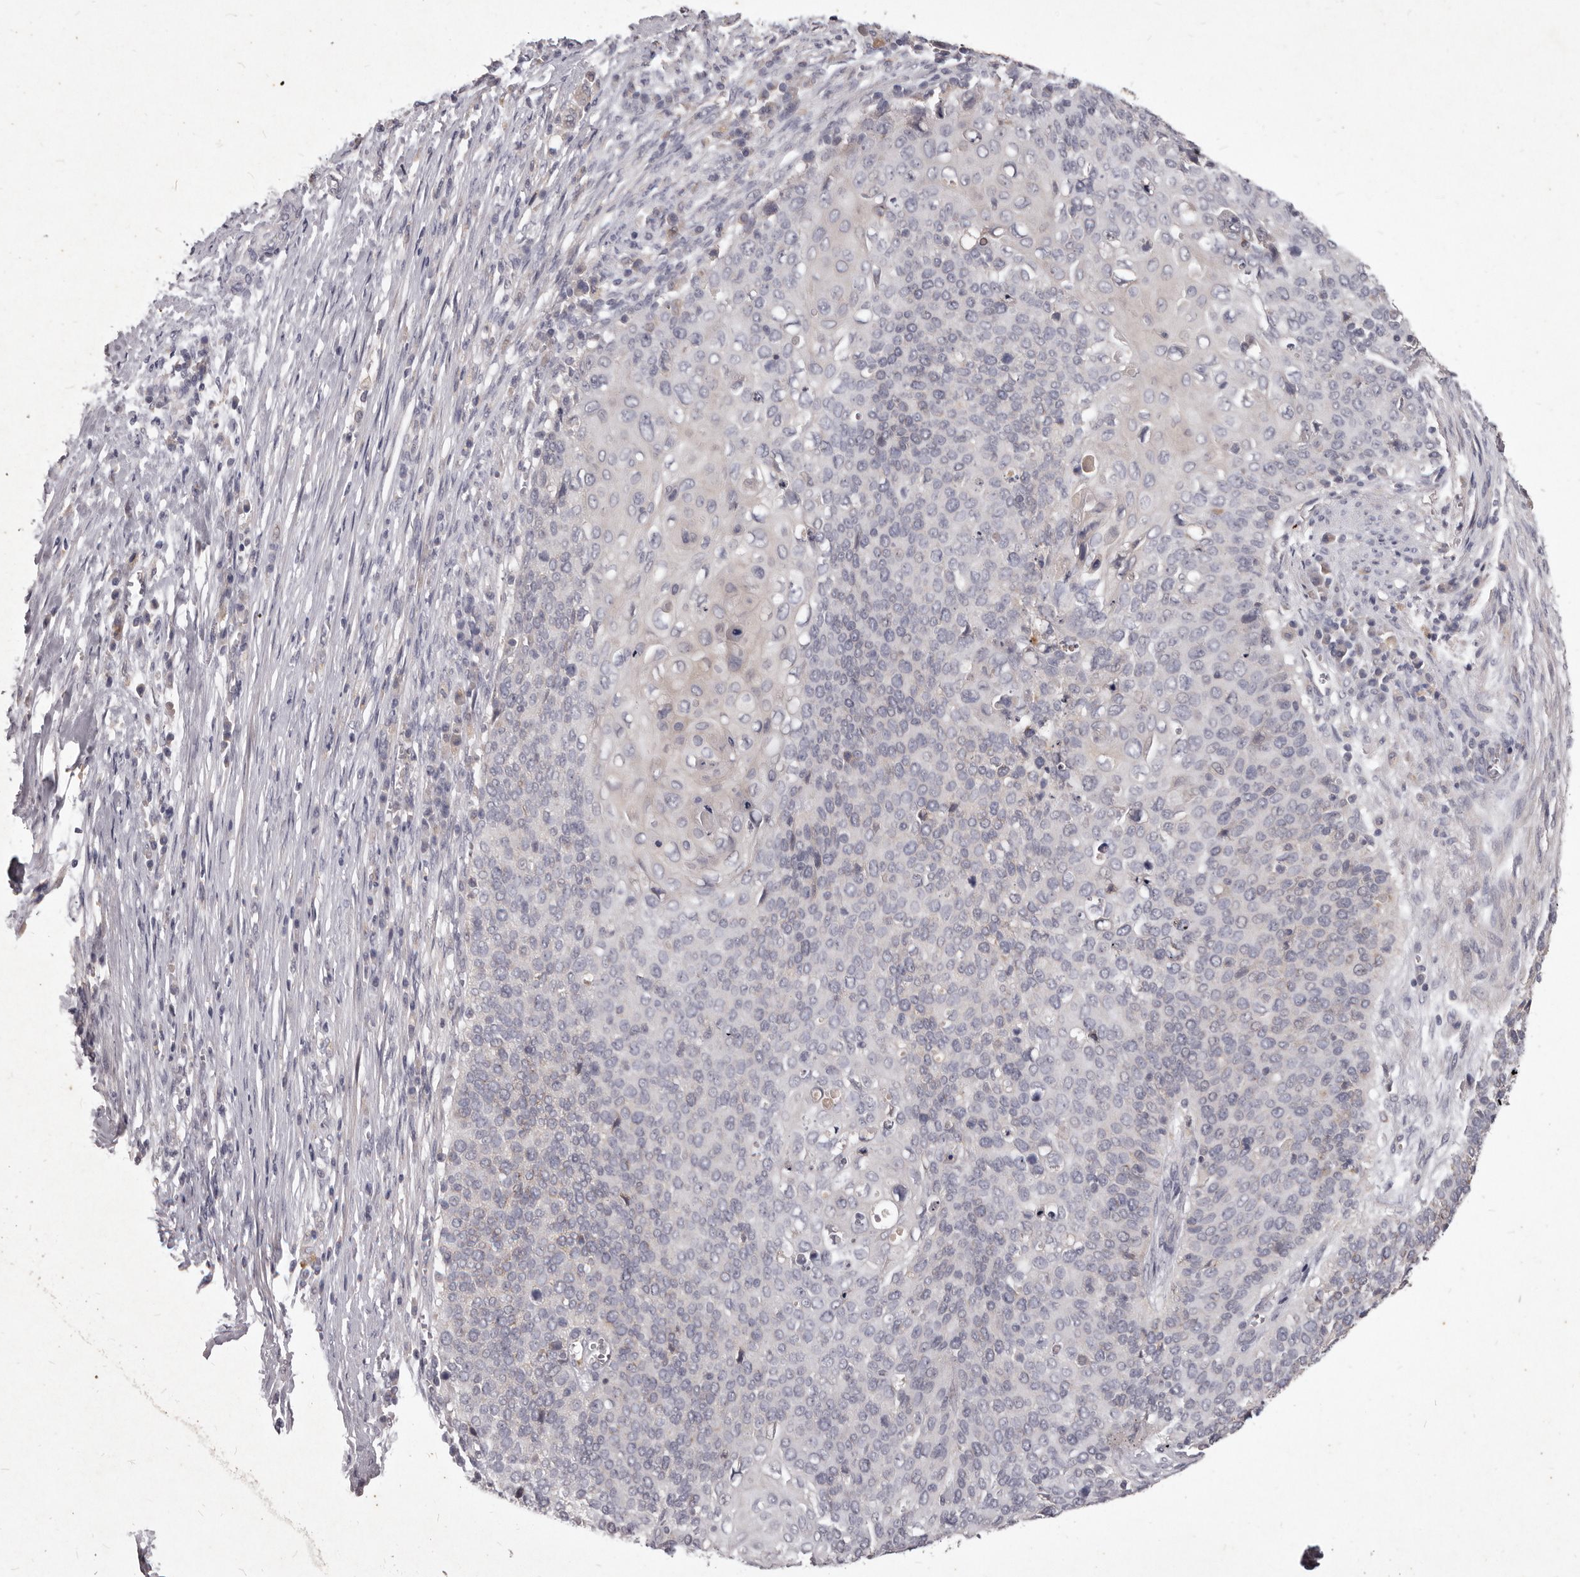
{"staining": {"intensity": "weak", "quantity": "<25%", "location": "cytoplasmic/membranous"}, "tissue": "cervical cancer", "cell_type": "Tumor cells", "image_type": "cancer", "snomed": [{"axis": "morphology", "description": "Squamous cell carcinoma, NOS"}, {"axis": "topography", "description": "Cervix"}], "caption": "High power microscopy image of an IHC image of cervical squamous cell carcinoma, revealing no significant expression in tumor cells.", "gene": "GPRC5C", "patient": {"sex": "female", "age": 39}}